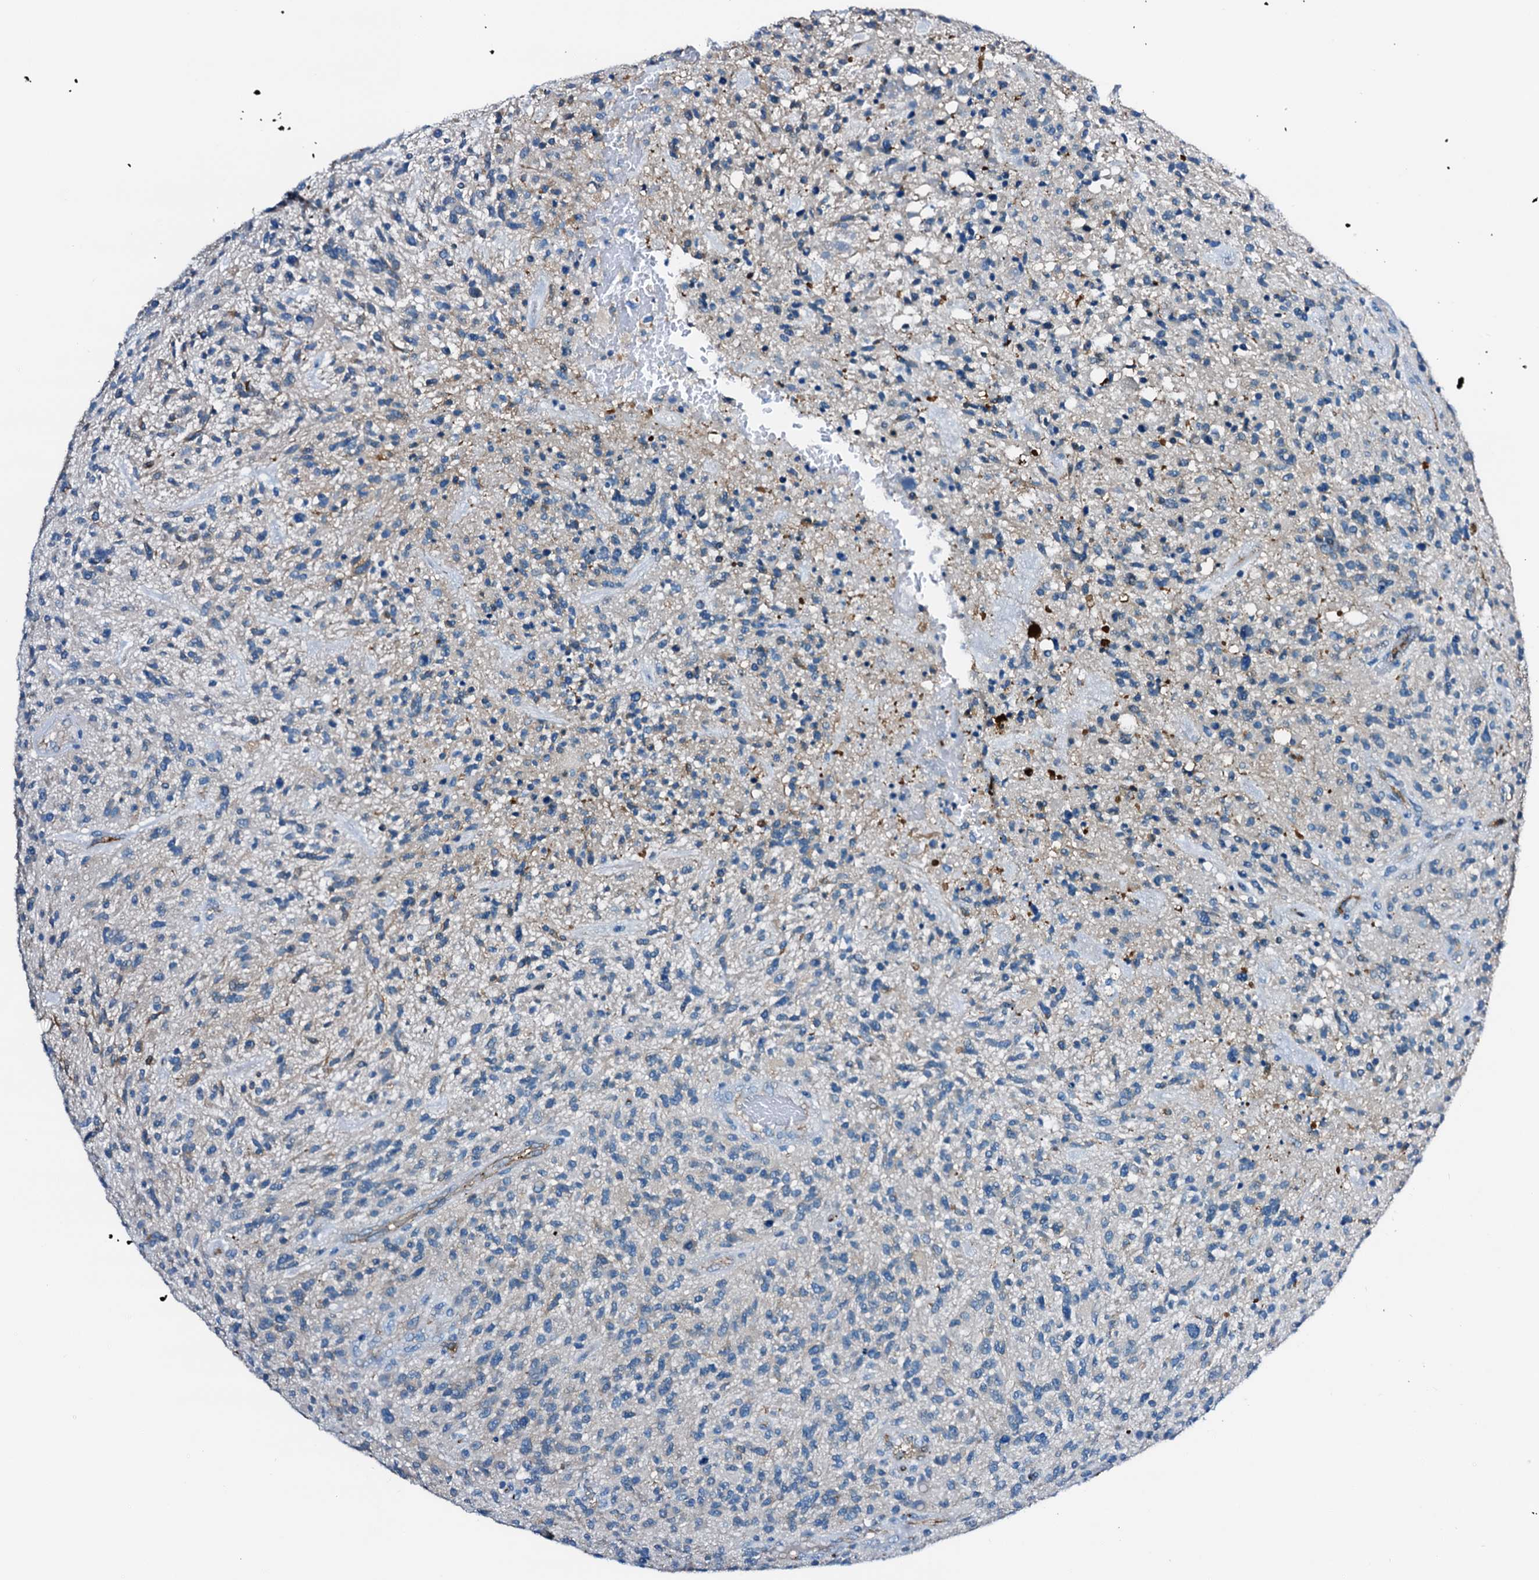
{"staining": {"intensity": "negative", "quantity": "none", "location": "none"}, "tissue": "glioma", "cell_type": "Tumor cells", "image_type": "cancer", "snomed": [{"axis": "morphology", "description": "Glioma, malignant, High grade"}, {"axis": "topography", "description": "Brain"}], "caption": "An immunohistochemistry photomicrograph of high-grade glioma (malignant) is shown. There is no staining in tumor cells of high-grade glioma (malignant).", "gene": "C1QTNF4", "patient": {"sex": "male", "age": 47}}